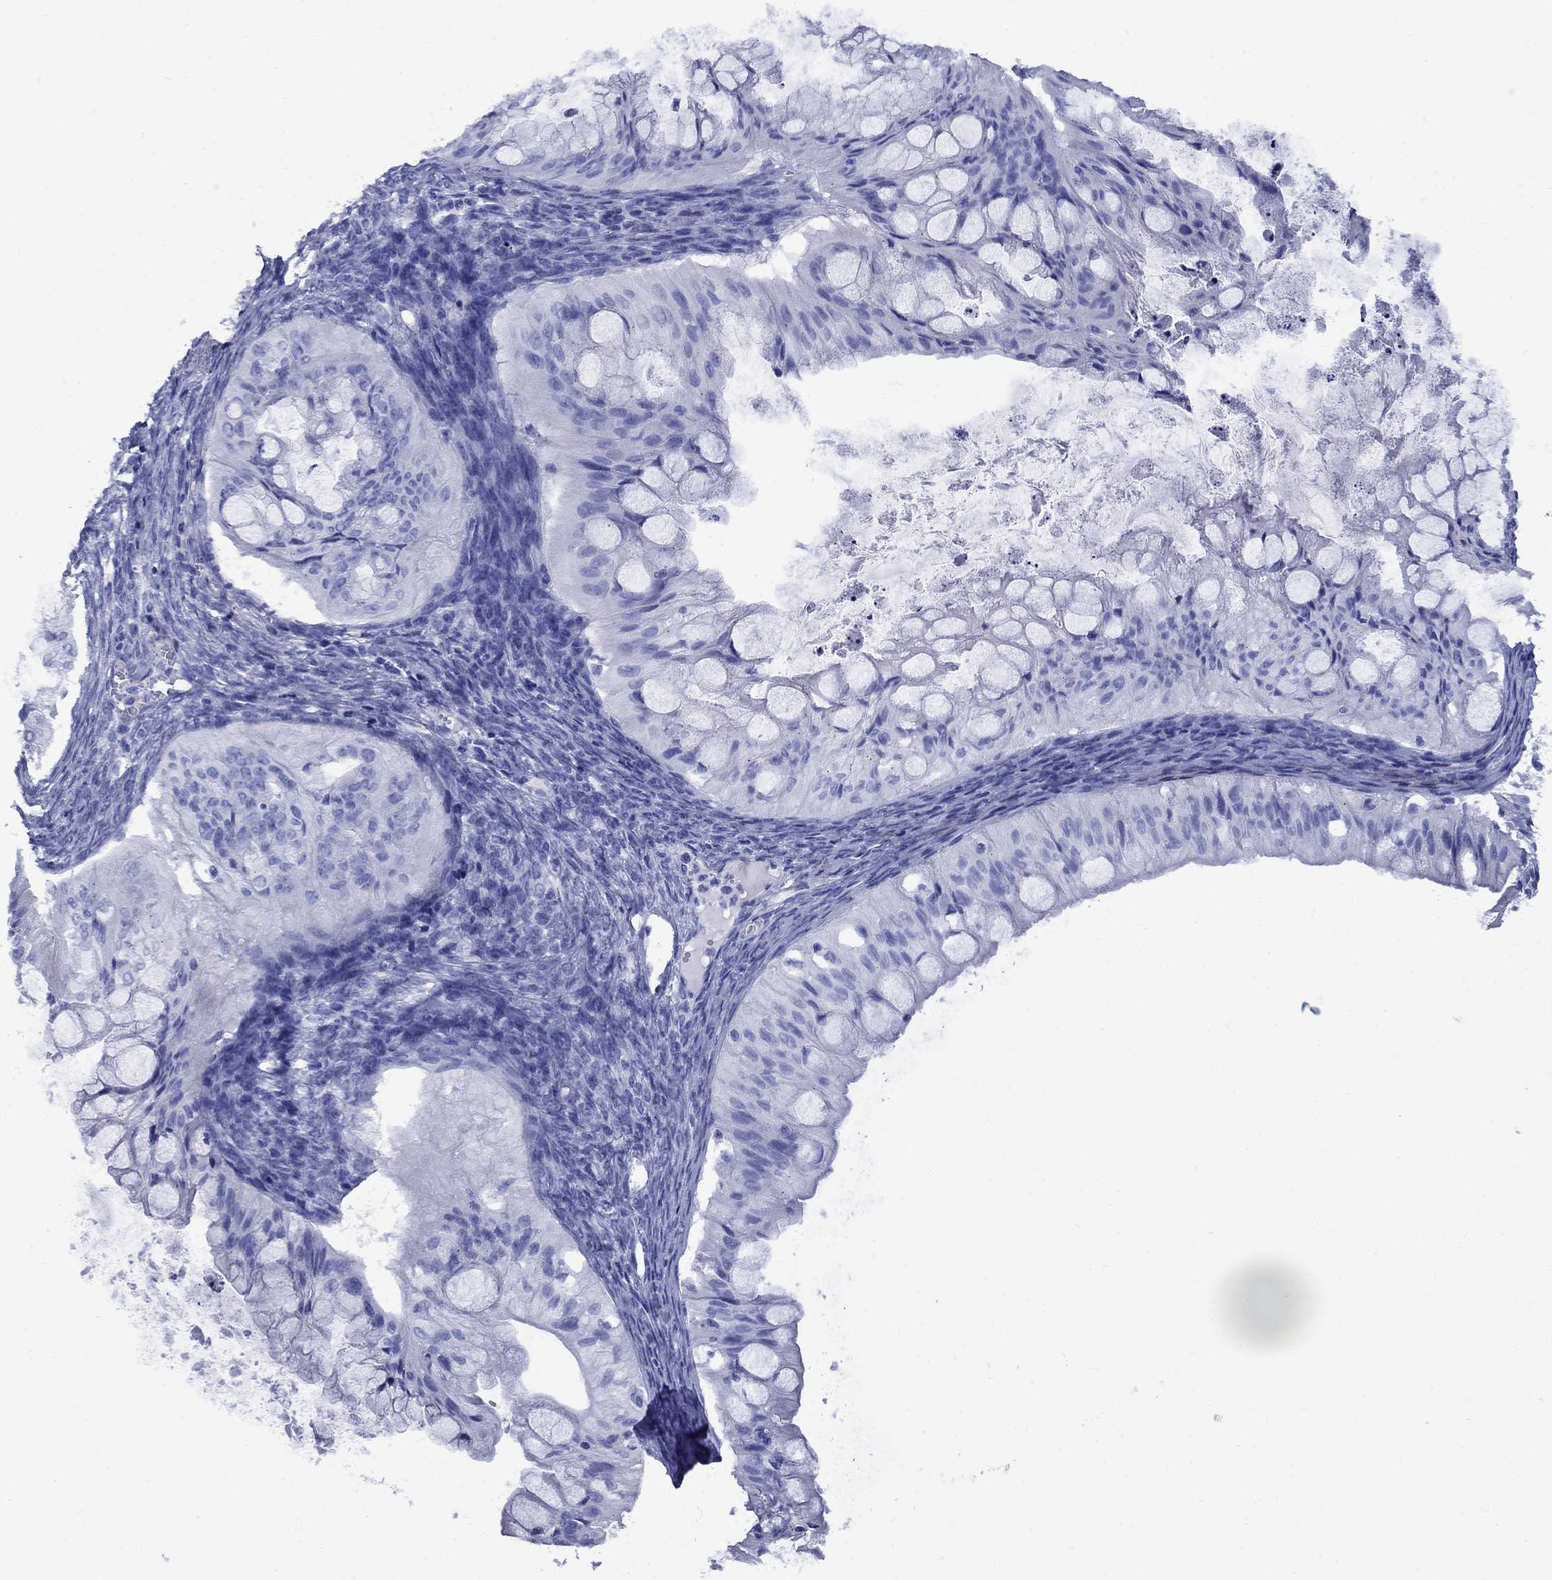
{"staining": {"intensity": "negative", "quantity": "none", "location": "none"}, "tissue": "ovarian cancer", "cell_type": "Tumor cells", "image_type": "cancer", "snomed": [{"axis": "morphology", "description": "Cystadenocarcinoma, mucinous, NOS"}, {"axis": "topography", "description": "Ovary"}], "caption": "Image shows no protein positivity in tumor cells of ovarian mucinous cystadenocarcinoma tissue.", "gene": "SMCP", "patient": {"sex": "female", "age": 57}}